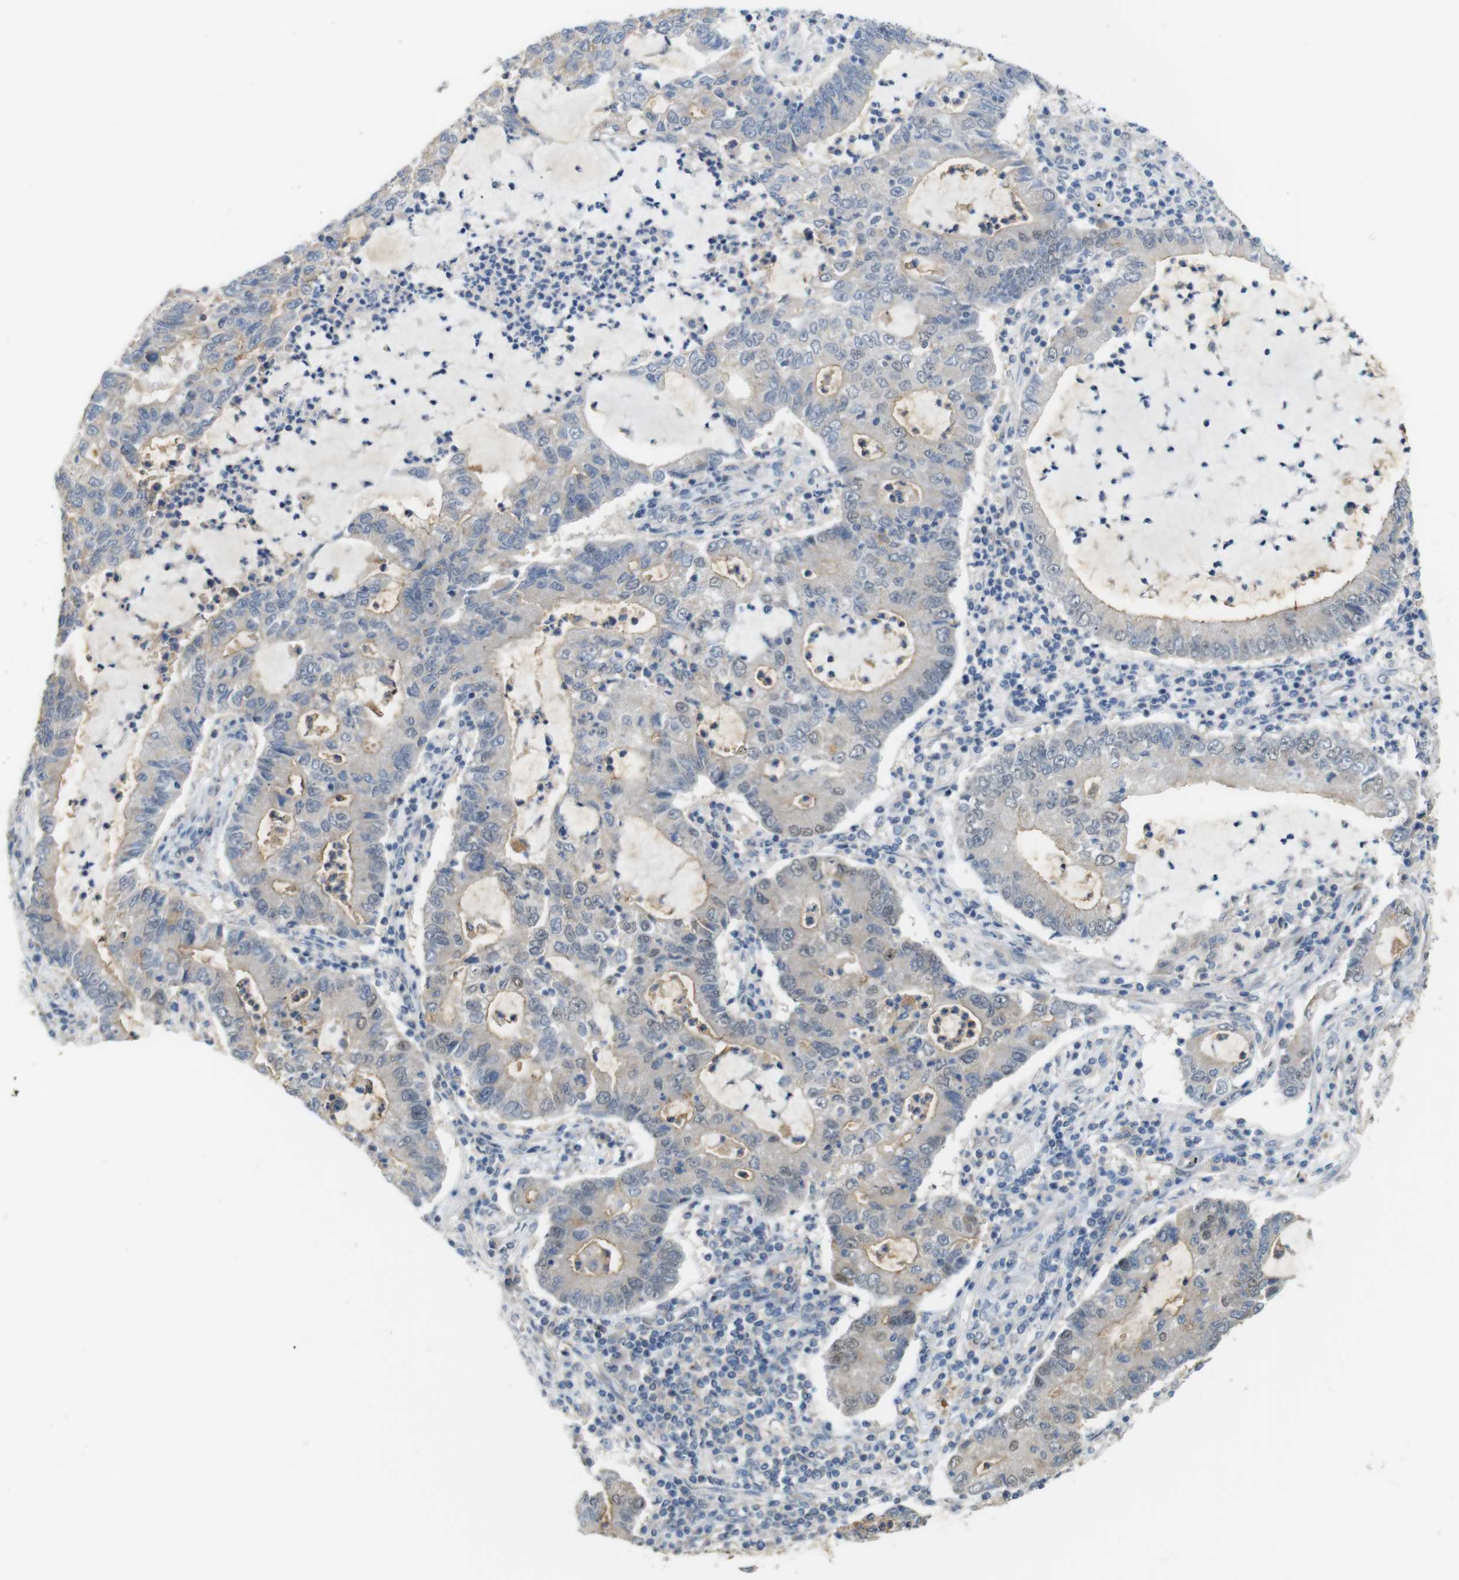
{"staining": {"intensity": "moderate", "quantity": "25%-75%", "location": "cytoplasmic/membranous,nuclear"}, "tissue": "lung cancer", "cell_type": "Tumor cells", "image_type": "cancer", "snomed": [{"axis": "morphology", "description": "Adenocarcinoma, NOS"}, {"axis": "topography", "description": "Lung"}], "caption": "Moderate cytoplasmic/membranous and nuclear staining for a protein is seen in about 25%-75% of tumor cells of lung cancer (adenocarcinoma) using immunohistochemistry (IHC).", "gene": "CDC34", "patient": {"sex": "female", "age": 51}}